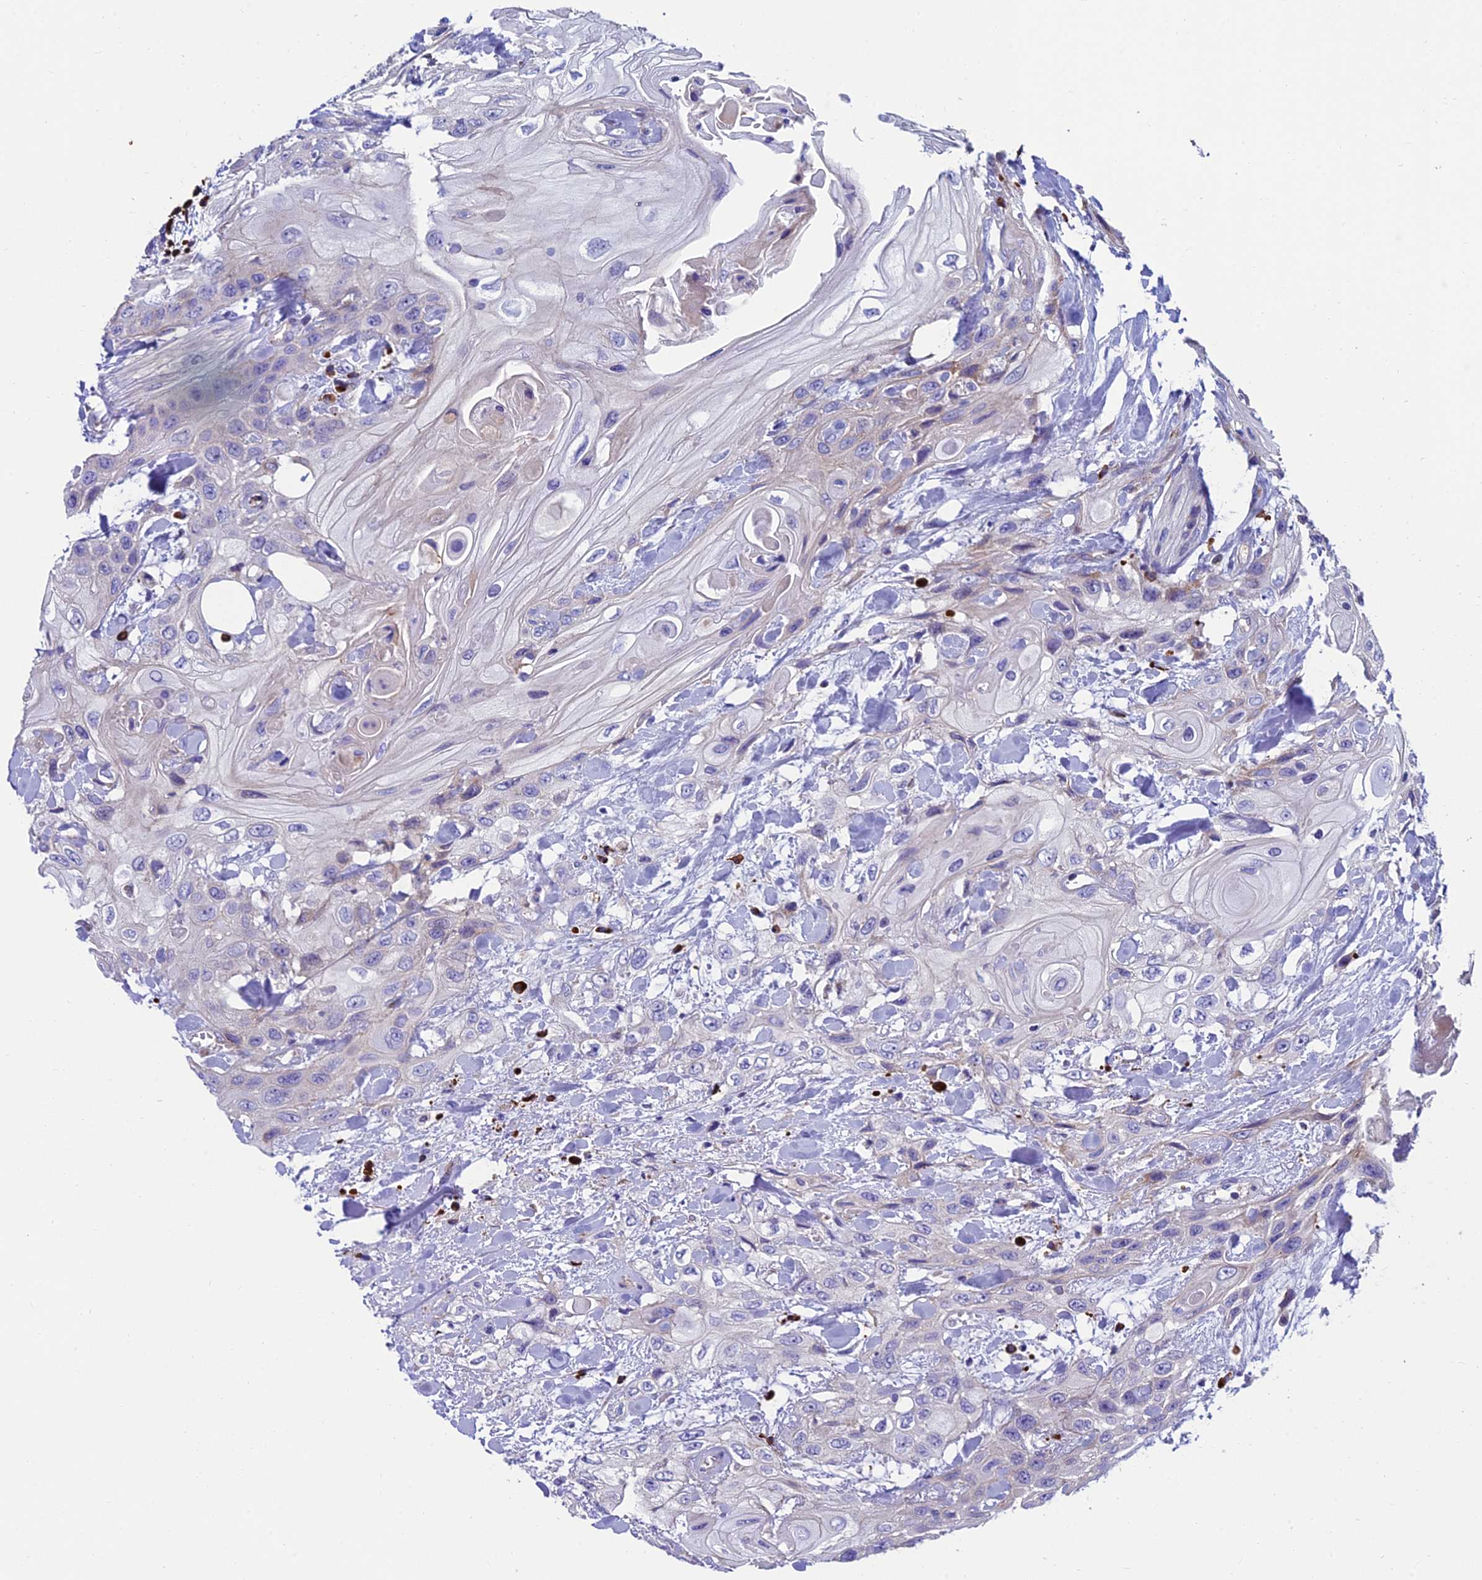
{"staining": {"intensity": "weak", "quantity": "<25%", "location": "cytoplasmic/membranous"}, "tissue": "head and neck cancer", "cell_type": "Tumor cells", "image_type": "cancer", "snomed": [{"axis": "morphology", "description": "Squamous cell carcinoma, NOS"}, {"axis": "topography", "description": "Head-Neck"}], "caption": "Immunohistochemical staining of human head and neck squamous cell carcinoma shows no significant staining in tumor cells. The staining is performed using DAB brown chromogen with nuclei counter-stained in using hematoxylin.", "gene": "MACIR", "patient": {"sex": "female", "age": 43}}